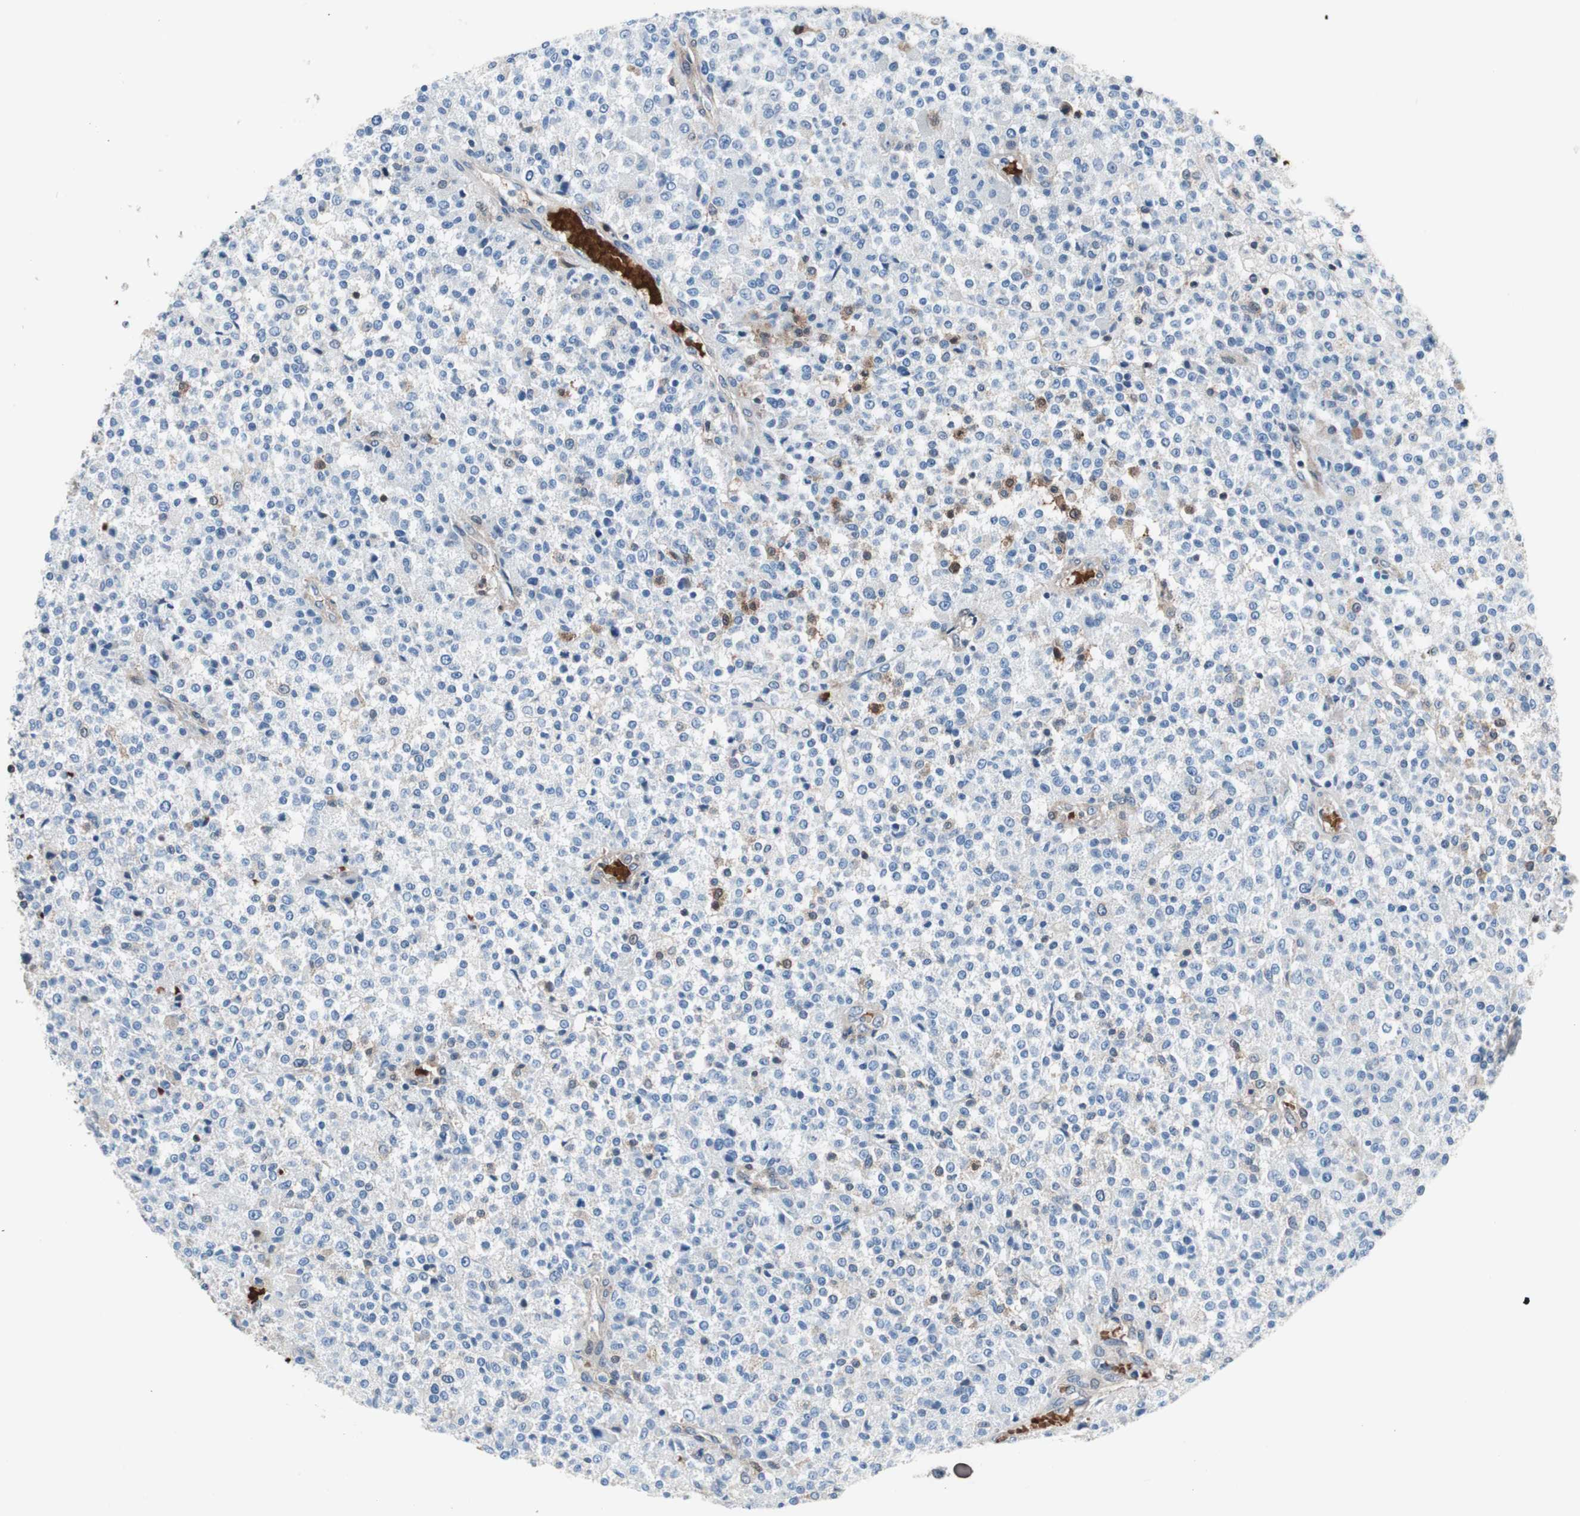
{"staining": {"intensity": "negative", "quantity": "none", "location": "none"}, "tissue": "testis cancer", "cell_type": "Tumor cells", "image_type": "cancer", "snomed": [{"axis": "morphology", "description": "Seminoma, NOS"}, {"axis": "topography", "description": "Testis"}], "caption": "Photomicrograph shows no significant protein expression in tumor cells of testis cancer.", "gene": "PRDX2", "patient": {"sex": "male", "age": 59}}